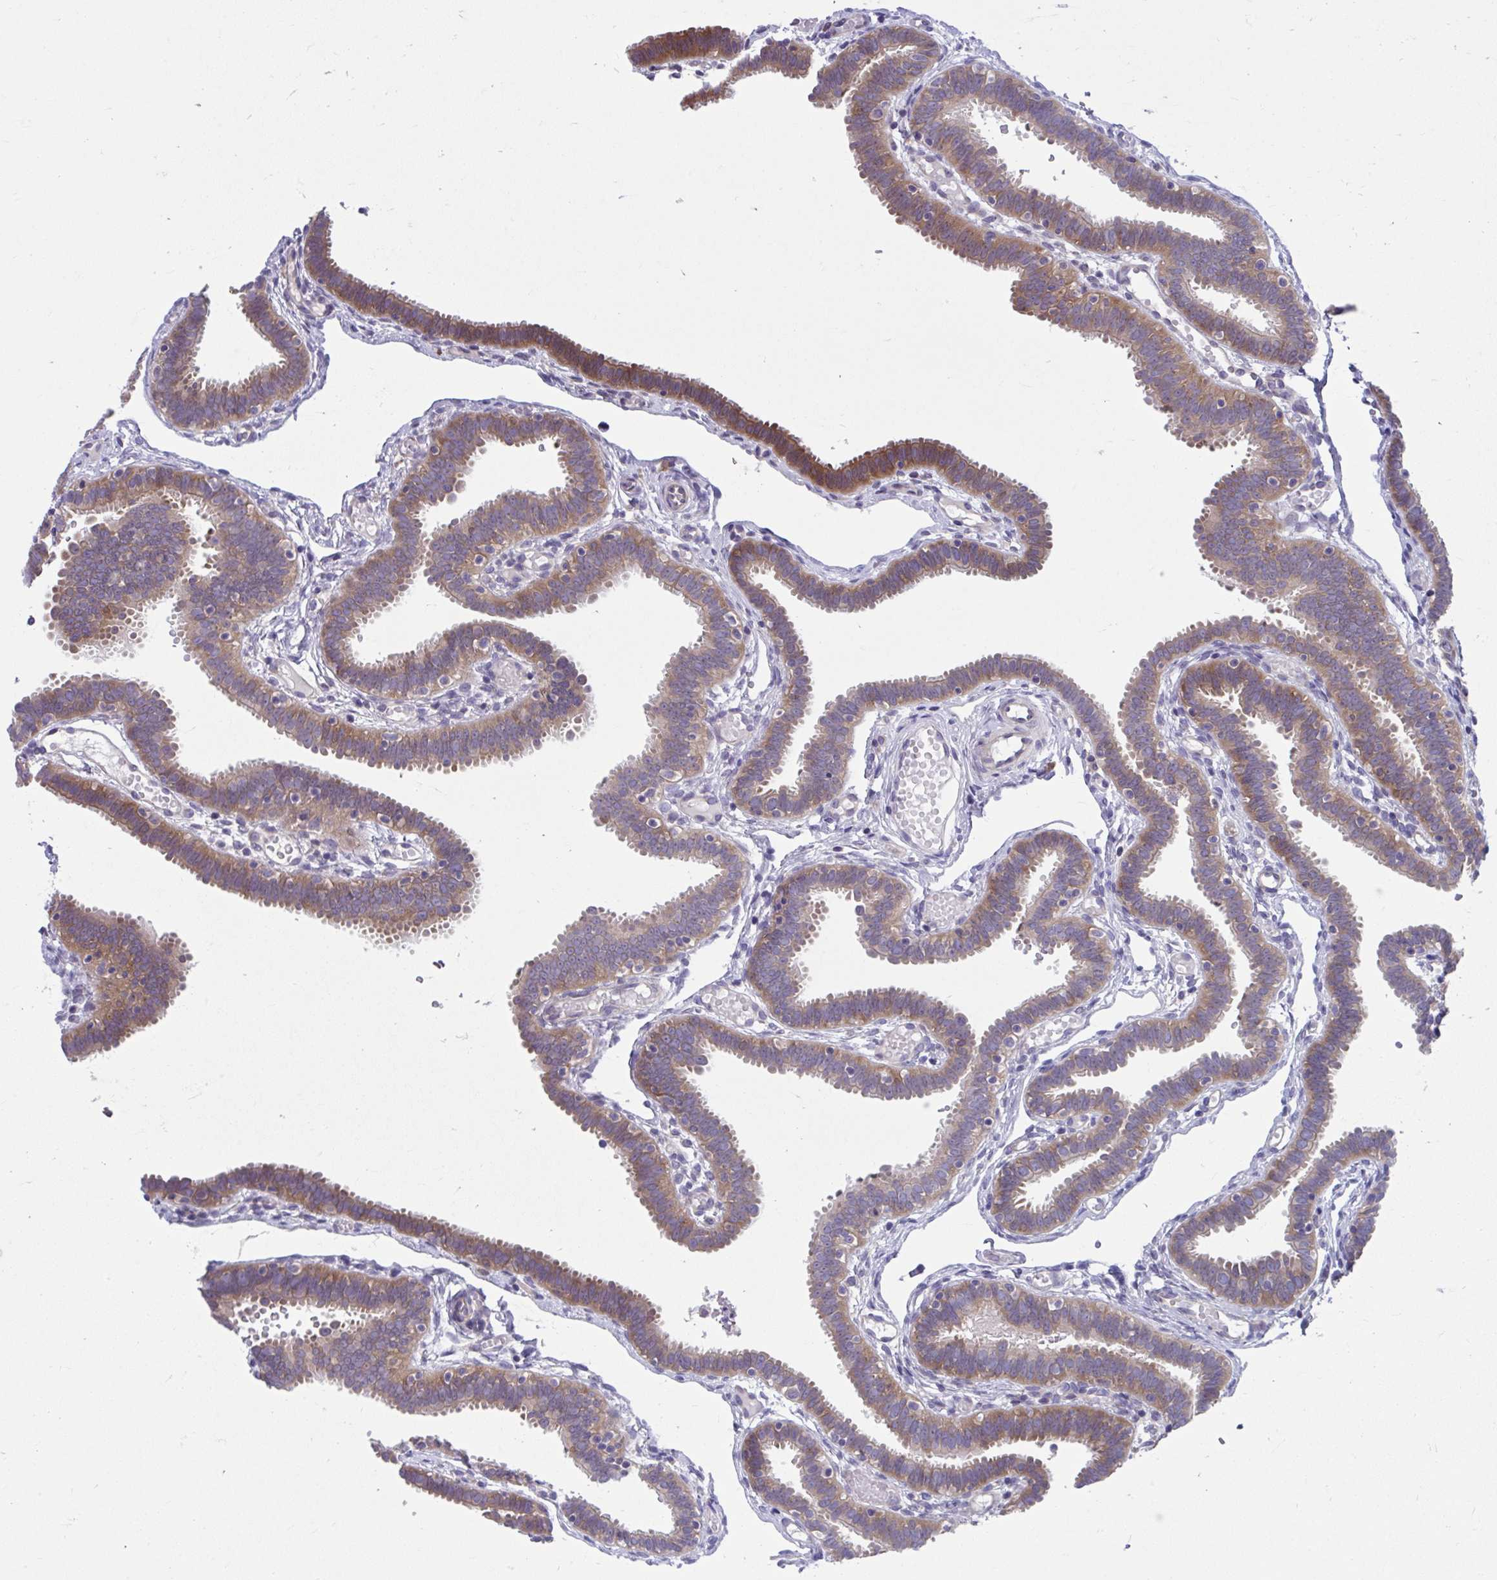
{"staining": {"intensity": "moderate", "quantity": ">75%", "location": "cytoplasmic/membranous"}, "tissue": "fallopian tube", "cell_type": "Glandular cells", "image_type": "normal", "snomed": [{"axis": "morphology", "description": "Normal tissue, NOS"}, {"axis": "topography", "description": "Fallopian tube"}], "caption": "Brown immunohistochemical staining in normal fallopian tube displays moderate cytoplasmic/membranous positivity in about >75% of glandular cells.", "gene": "PCDHB7", "patient": {"sex": "female", "age": 37}}